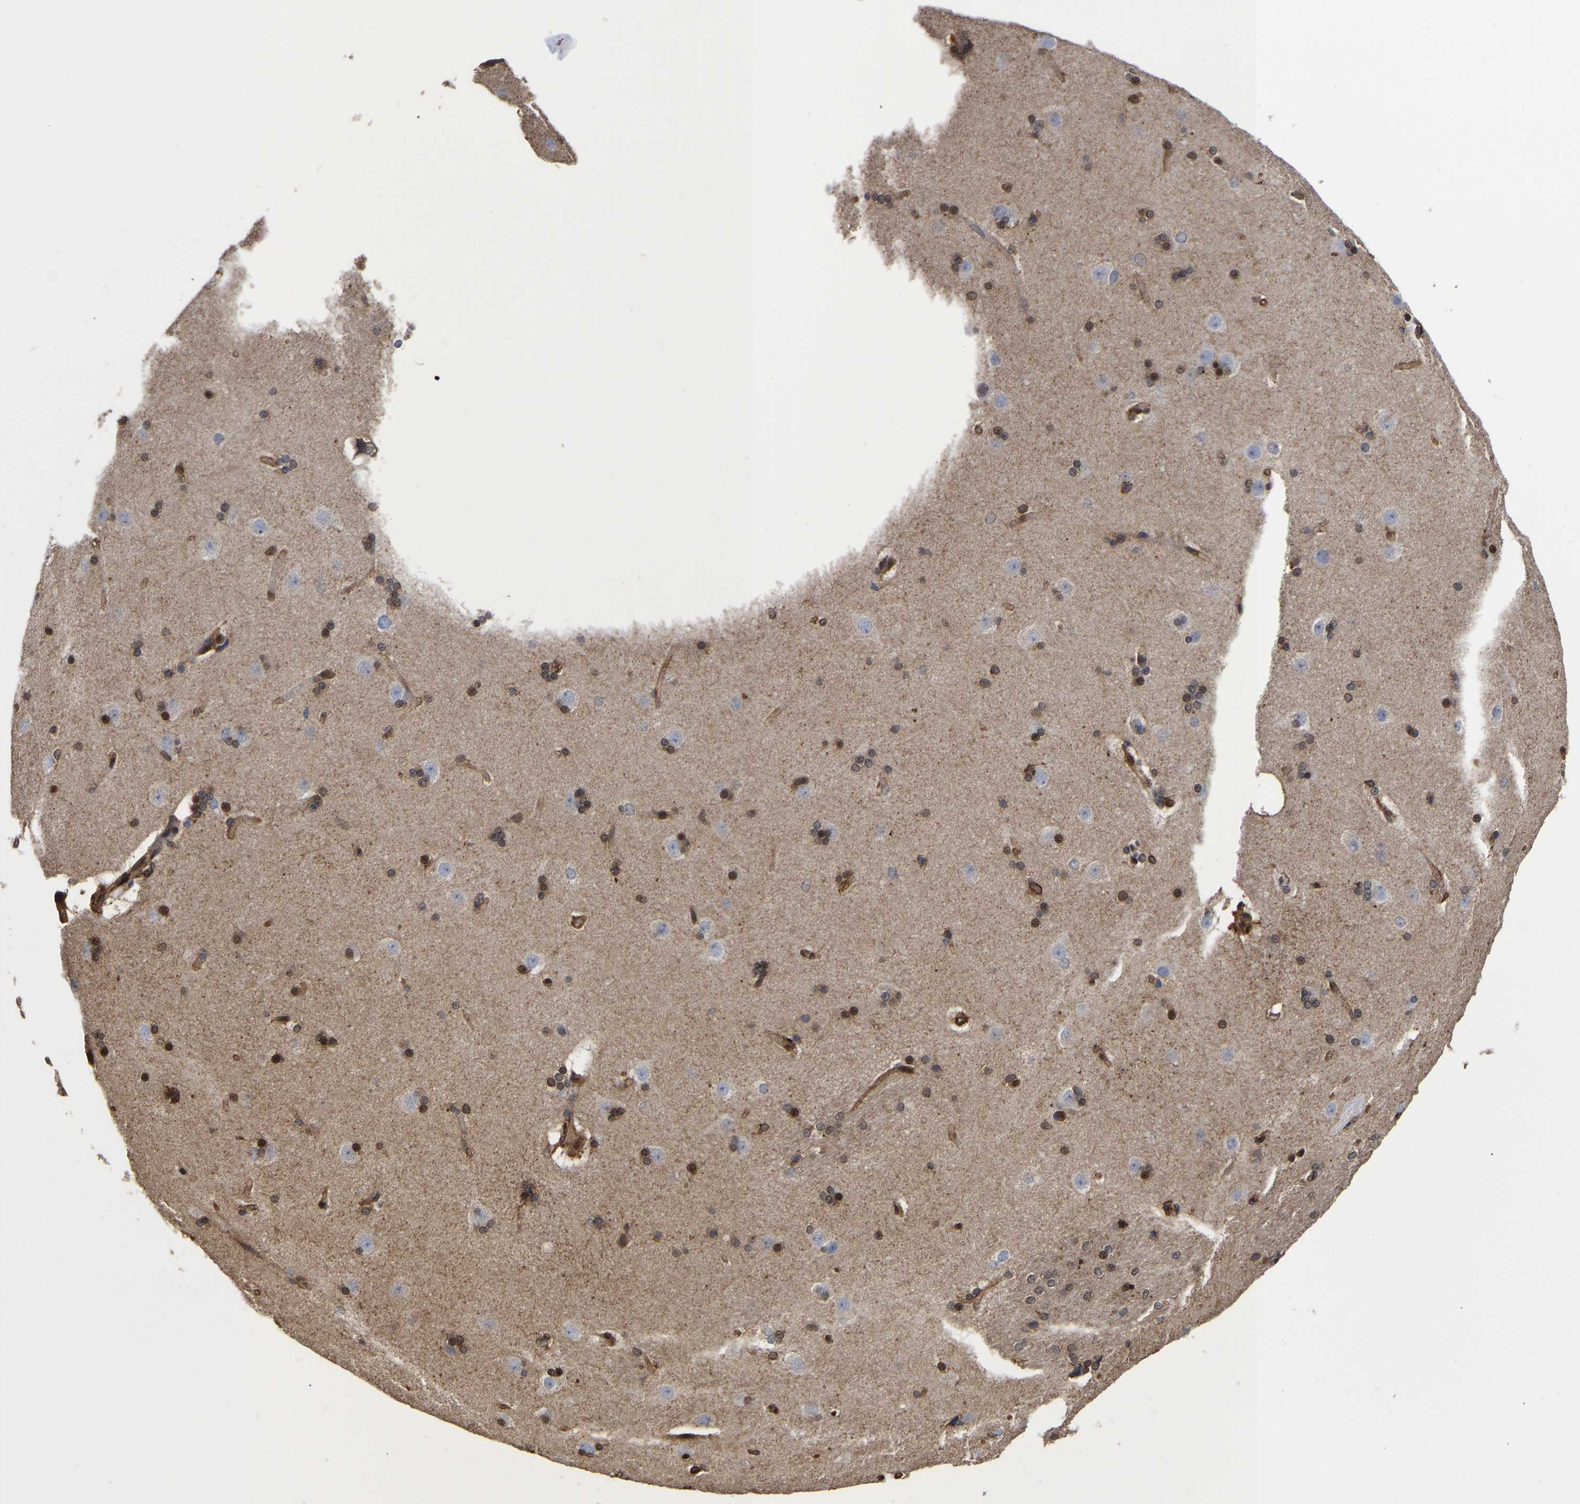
{"staining": {"intensity": "weak", "quantity": "25%-75%", "location": "cytoplasmic/membranous"}, "tissue": "caudate", "cell_type": "Glial cells", "image_type": "normal", "snomed": [{"axis": "morphology", "description": "Normal tissue, NOS"}, {"axis": "topography", "description": "Lateral ventricle wall"}], "caption": "Approximately 25%-75% of glial cells in normal caudate show weak cytoplasmic/membranous protein positivity as visualized by brown immunohistochemical staining.", "gene": "LIF", "patient": {"sex": "female", "age": 19}}